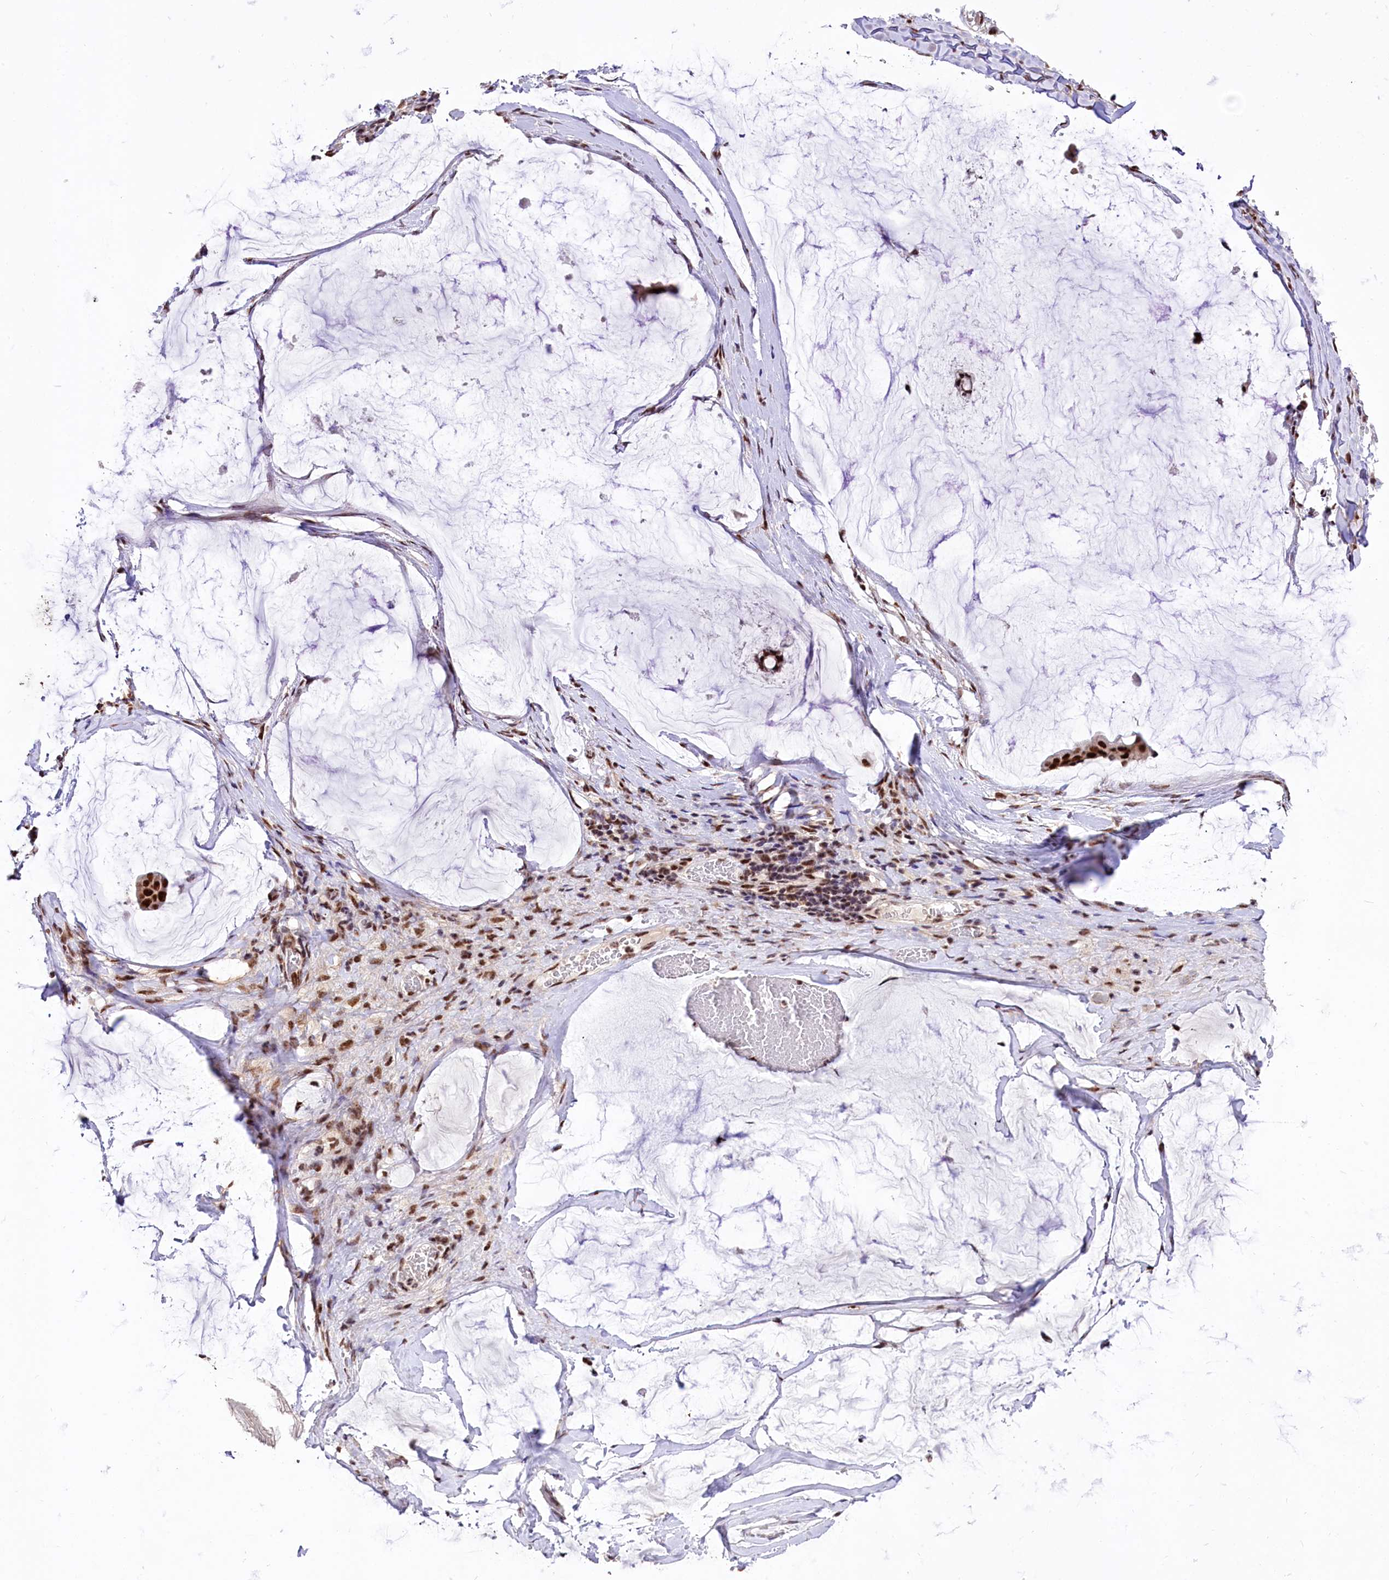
{"staining": {"intensity": "strong", "quantity": ">75%", "location": "nuclear"}, "tissue": "ovarian cancer", "cell_type": "Tumor cells", "image_type": "cancer", "snomed": [{"axis": "morphology", "description": "Cystadenocarcinoma, mucinous, NOS"}, {"axis": "topography", "description": "Ovary"}], "caption": "Immunohistochemistry (IHC) micrograph of human ovarian cancer (mucinous cystadenocarcinoma) stained for a protein (brown), which shows high levels of strong nuclear positivity in approximately >75% of tumor cells.", "gene": "HIRA", "patient": {"sex": "female", "age": 73}}